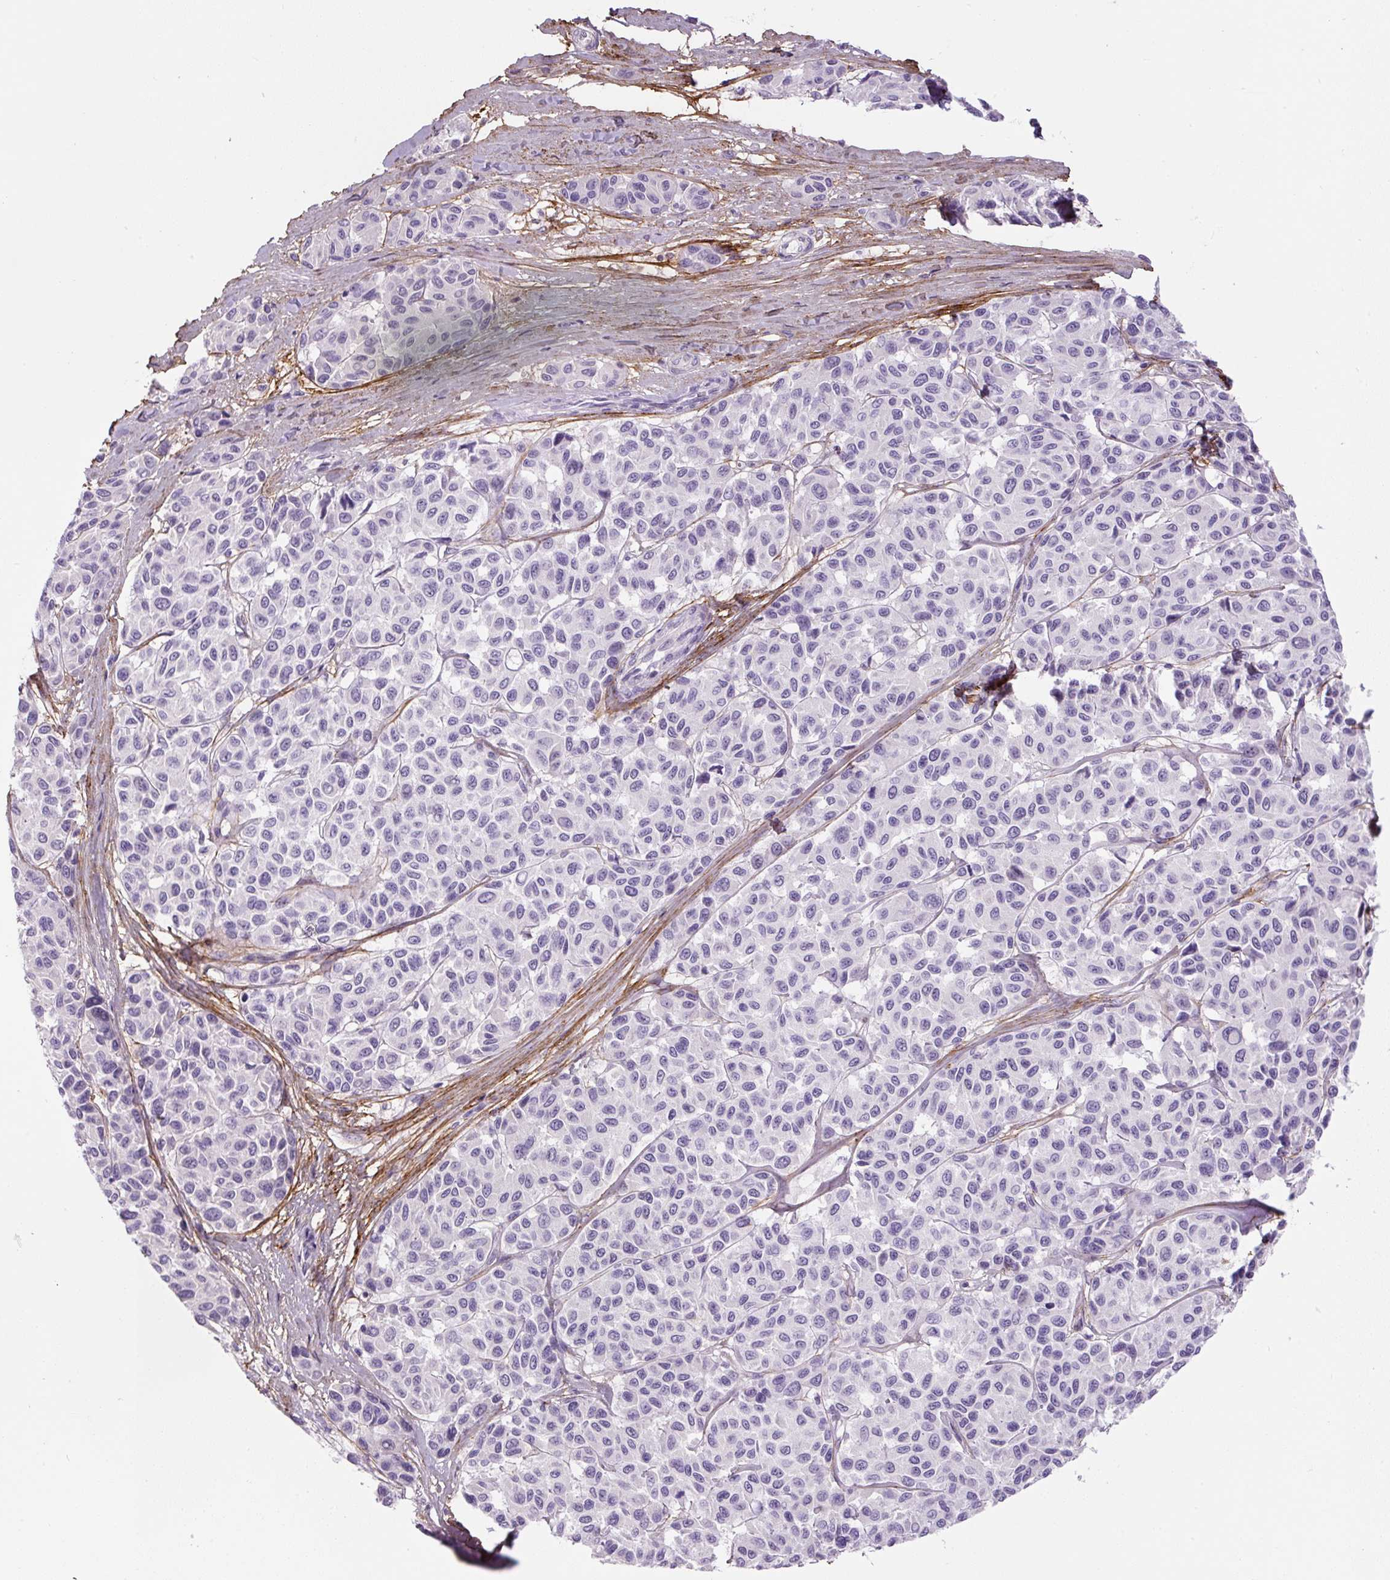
{"staining": {"intensity": "negative", "quantity": "none", "location": "none"}, "tissue": "melanoma", "cell_type": "Tumor cells", "image_type": "cancer", "snomed": [{"axis": "morphology", "description": "Malignant melanoma, NOS"}, {"axis": "topography", "description": "Skin"}], "caption": "Image shows no significant protein expression in tumor cells of malignant melanoma.", "gene": "FBN1", "patient": {"sex": "female", "age": 66}}